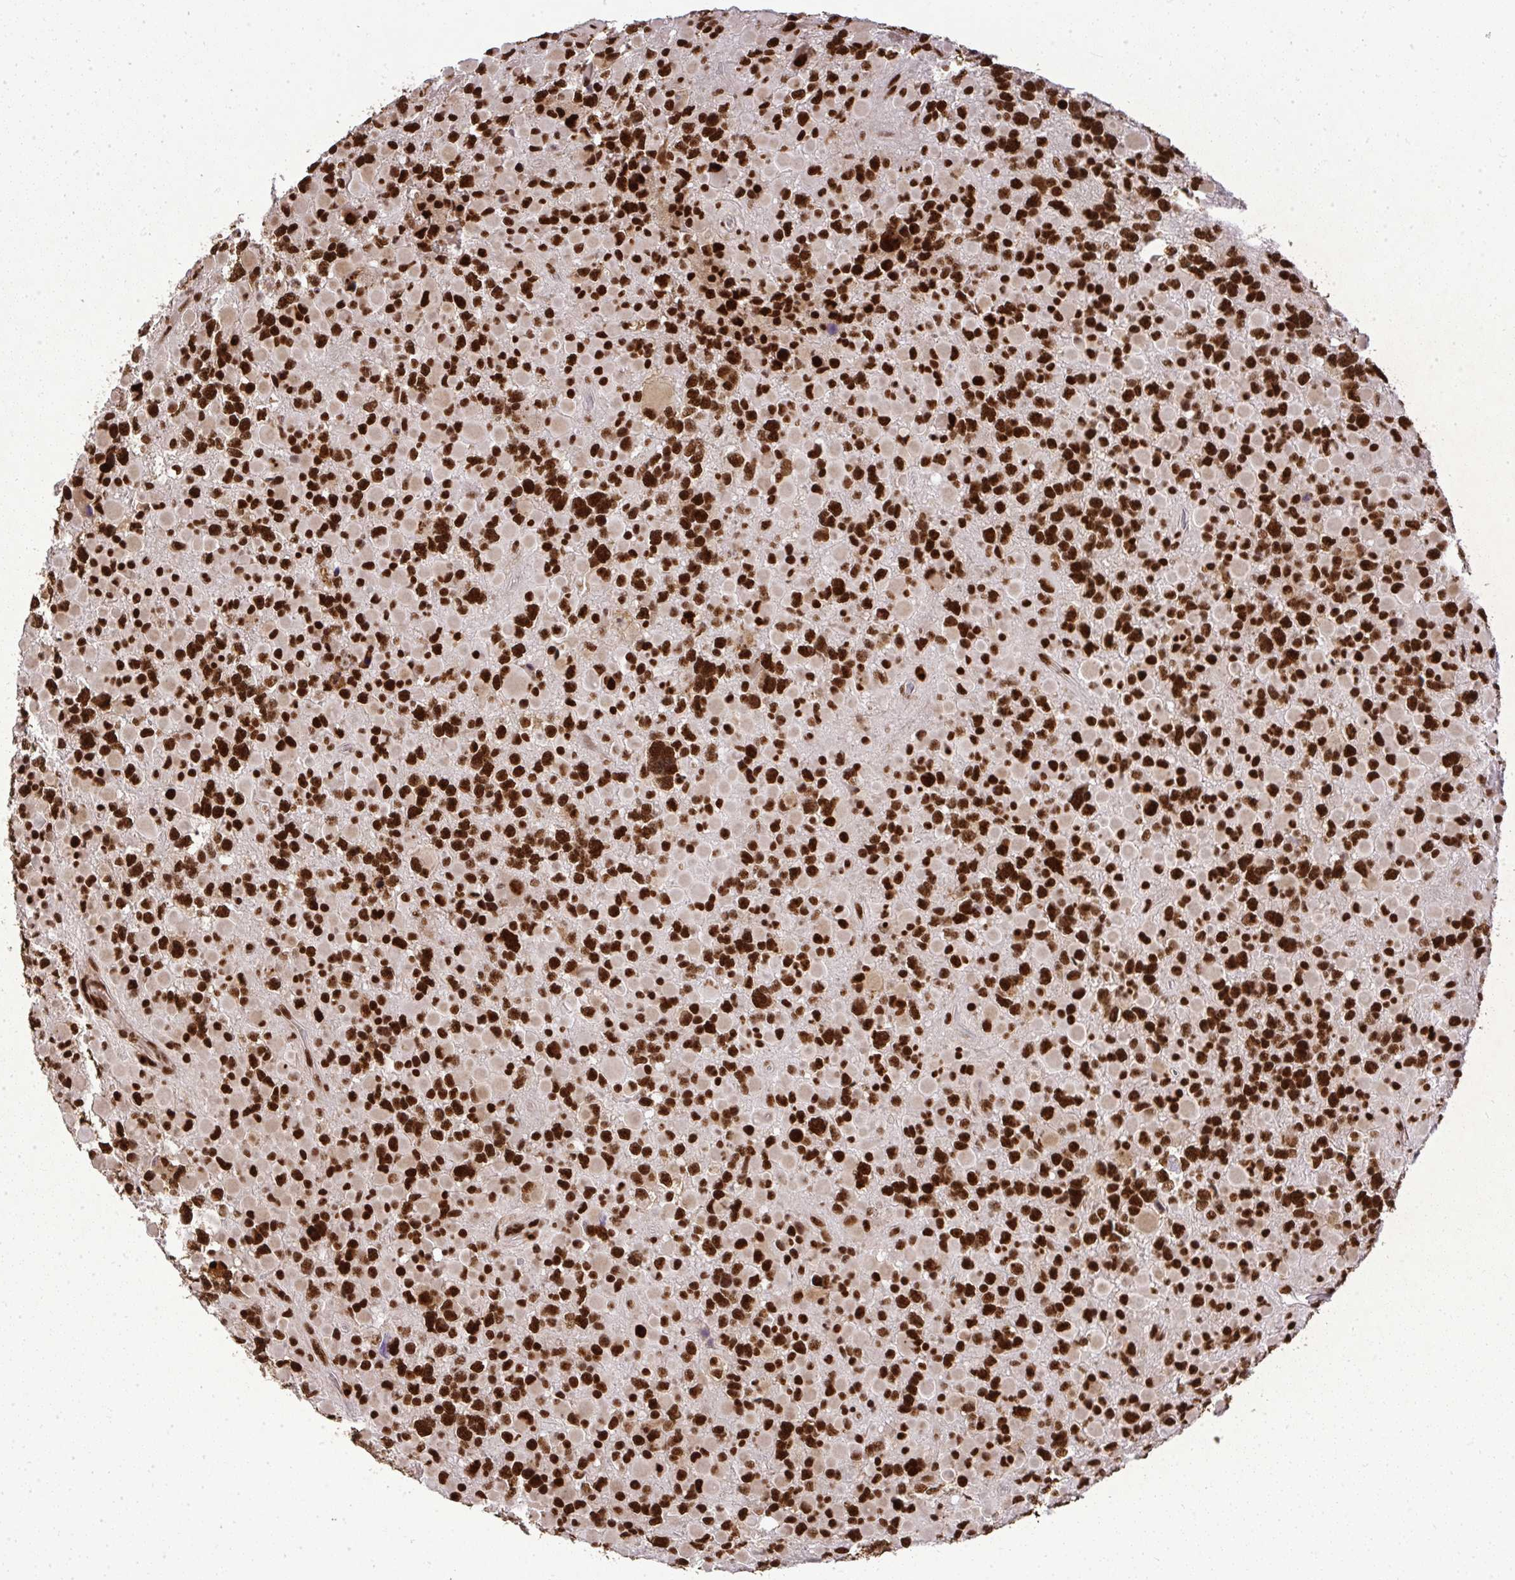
{"staining": {"intensity": "strong", "quantity": ">75%", "location": "nuclear"}, "tissue": "glioma", "cell_type": "Tumor cells", "image_type": "cancer", "snomed": [{"axis": "morphology", "description": "Glioma, malignant, High grade"}, {"axis": "topography", "description": "Brain"}], "caption": "Protein analysis of malignant high-grade glioma tissue exhibits strong nuclear expression in approximately >75% of tumor cells. (IHC, brightfield microscopy, high magnification).", "gene": "U2AF1", "patient": {"sex": "female", "age": 40}}